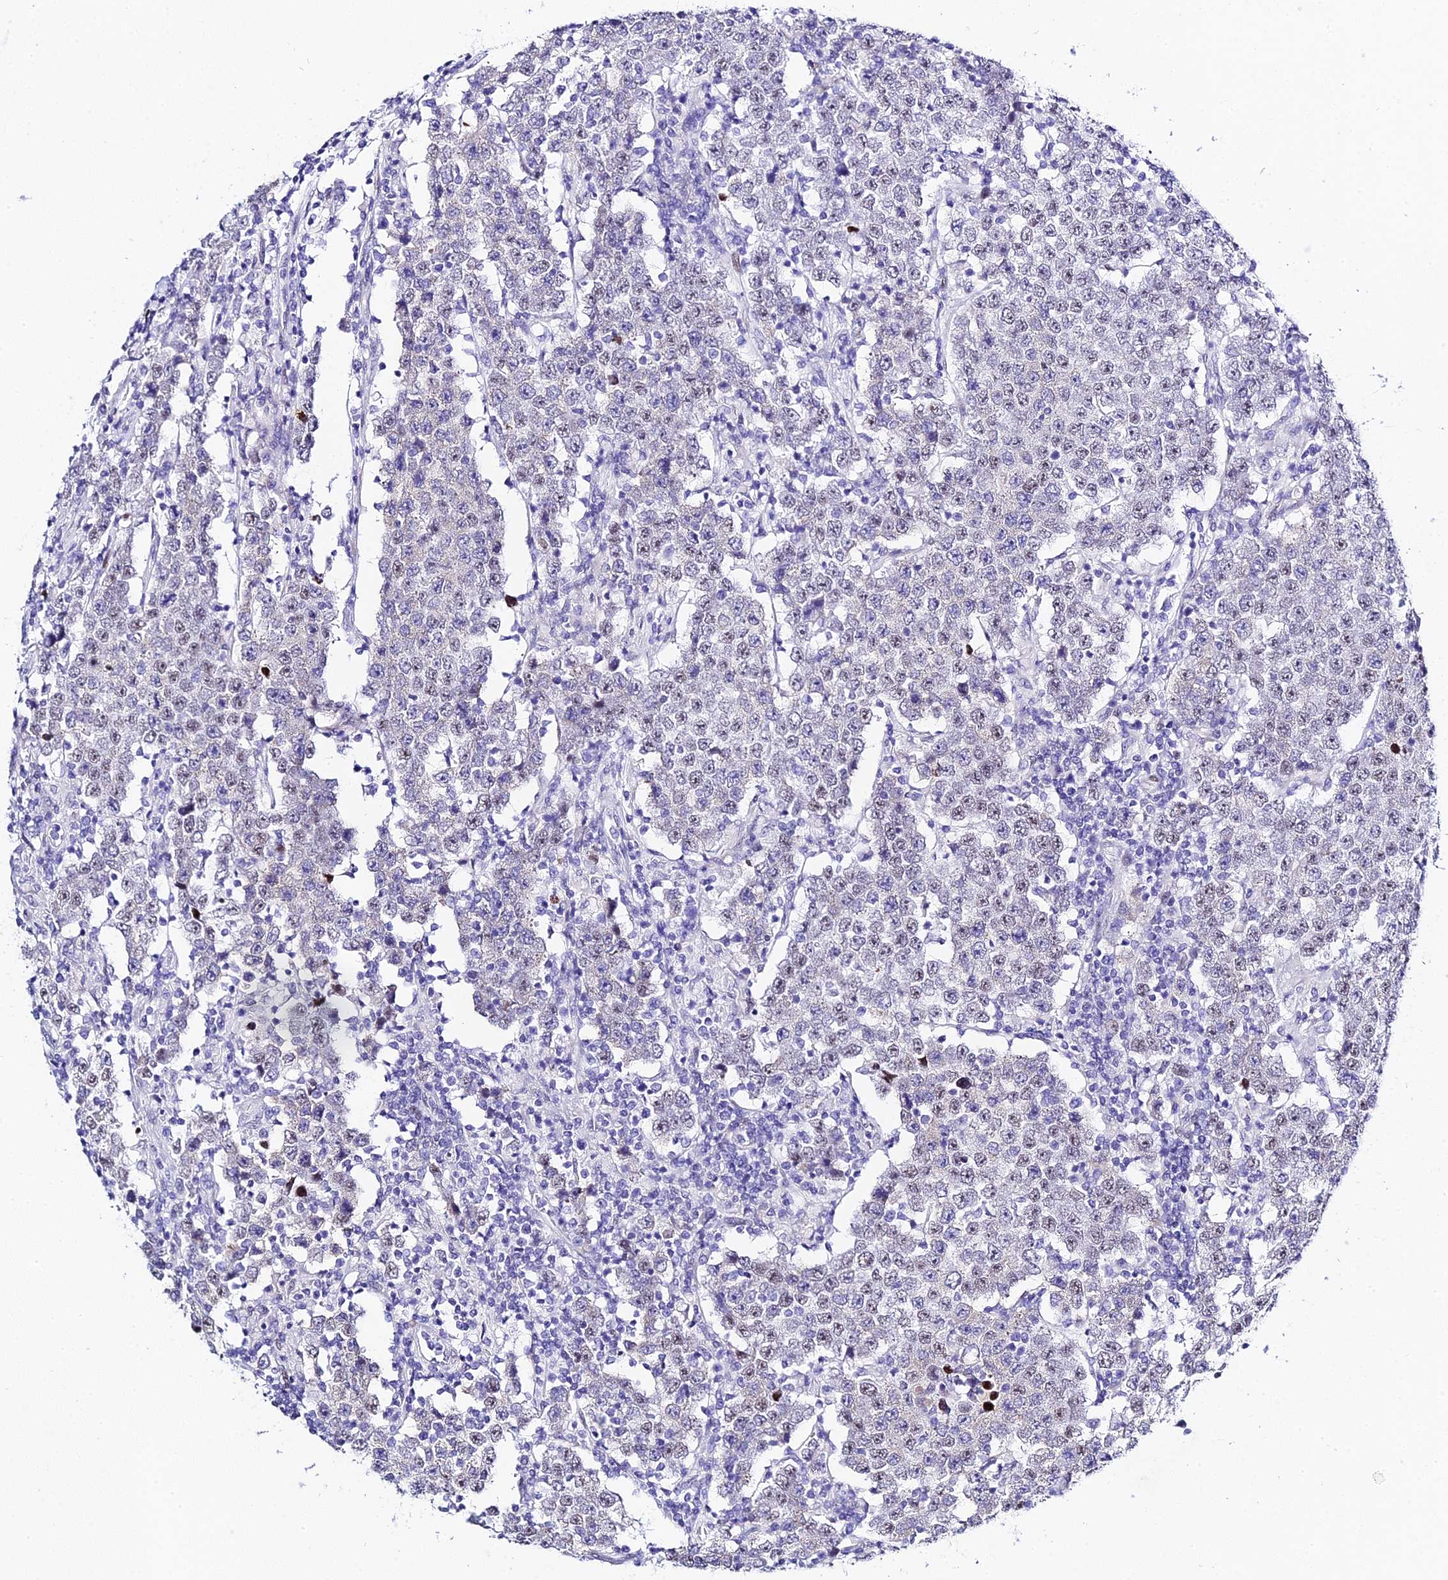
{"staining": {"intensity": "weak", "quantity": "<25%", "location": "nuclear"}, "tissue": "testis cancer", "cell_type": "Tumor cells", "image_type": "cancer", "snomed": [{"axis": "morphology", "description": "Normal tissue, NOS"}, {"axis": "morphology", "description": "Urothelial carcinoma, High grade"}, {"axis": "morphology", "description": "Seminoma, NOS"}, {"axis": "morphology", "description": "Carcinoma, Embryonal, NOS"}, {"axis": "topography", "description": "Urinary bladder"}, {"axis": "topography", "description": "Testis"}], "caption": "The micrograph exhibits no significant expression in tumor cells of testis cancer (seminoma). (DAB immunohistochemistry (IHC), high magnification).", "gene": "POFUT2", "patient": {"sex": "male", "age": 41}}